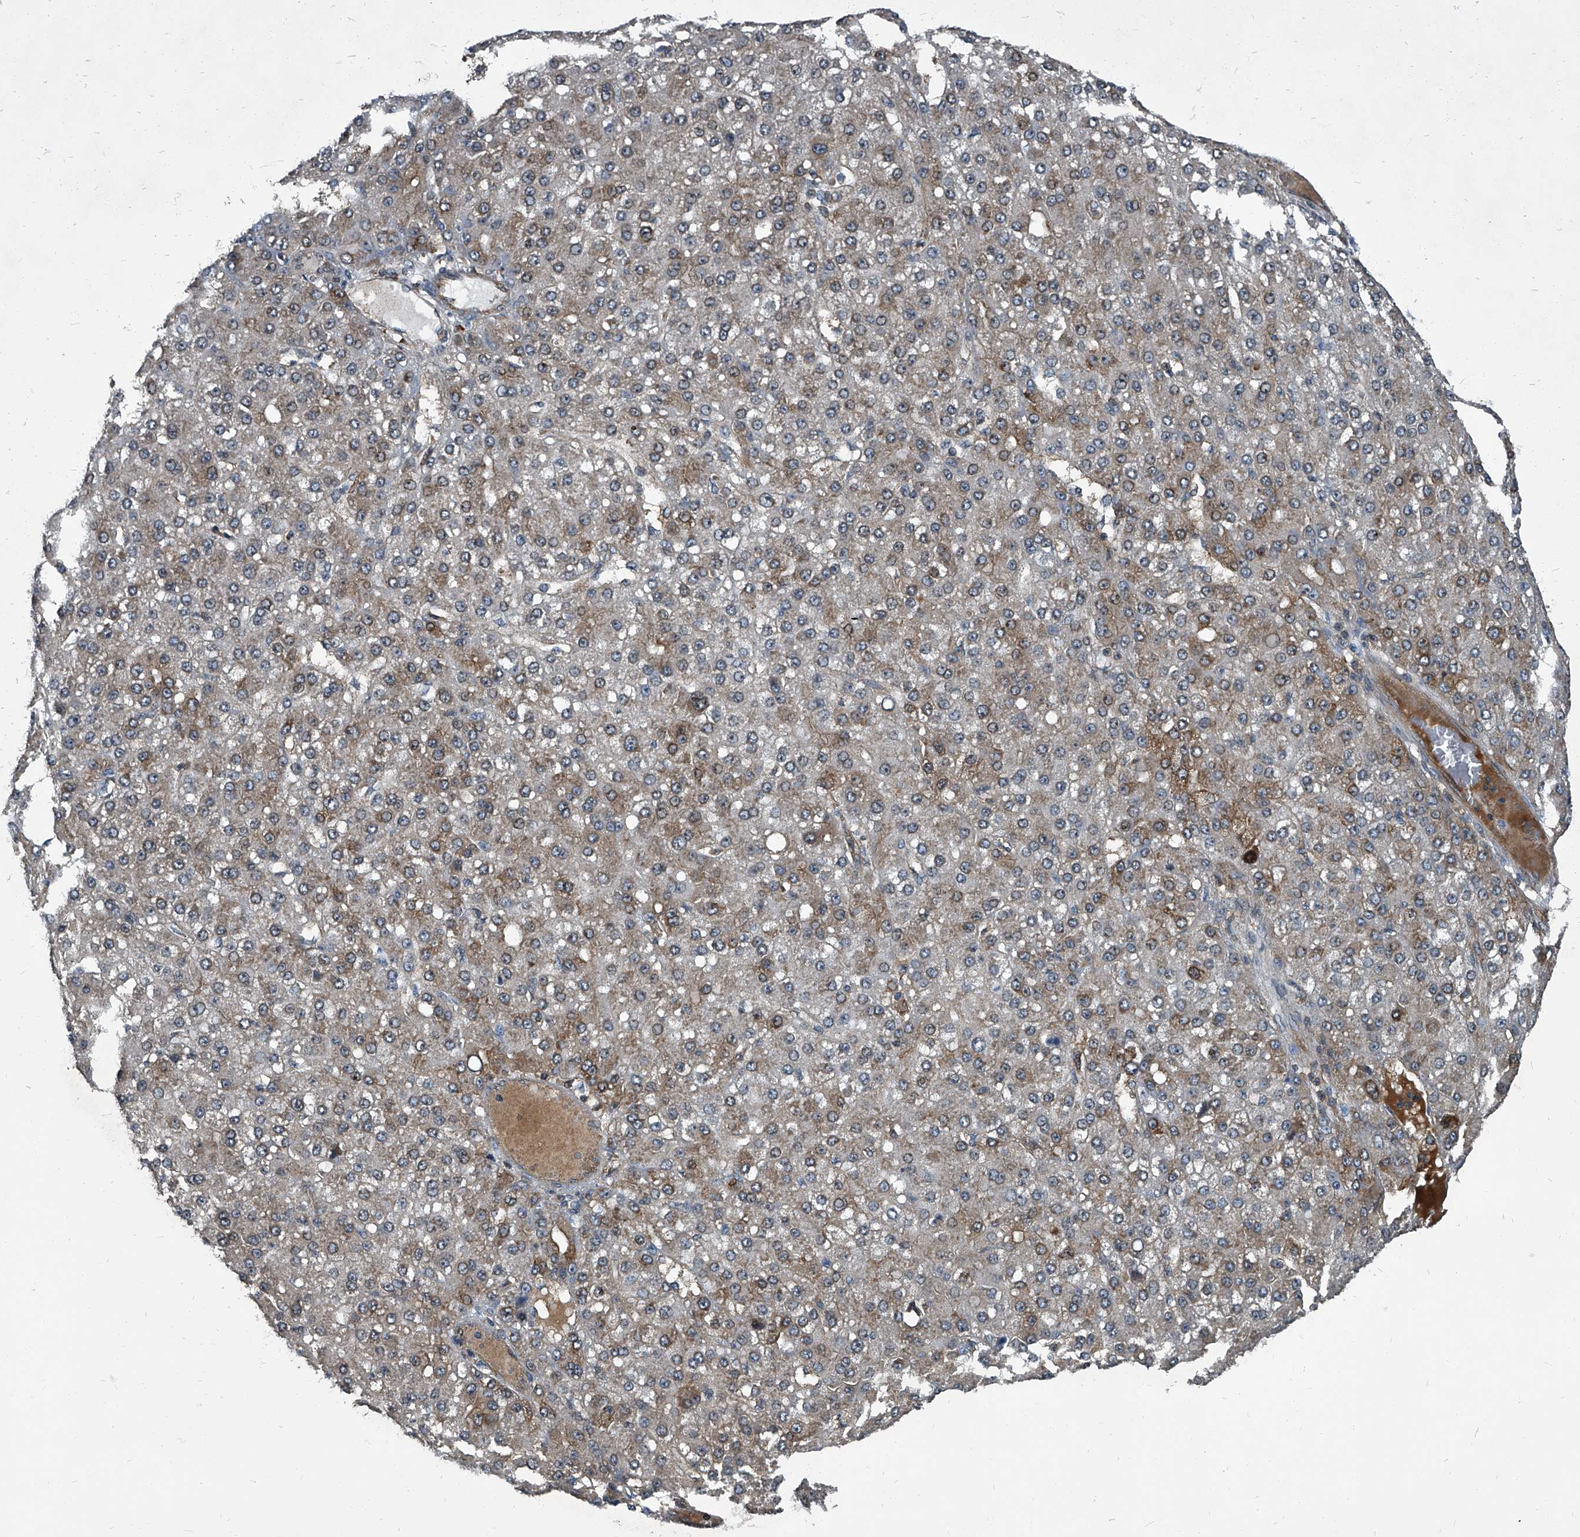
{"staining": {"intensity": "moderate", "quantity": "<25%", "location": "cytoplasmic/membranous"}, "tissue": "liver cancer", "cell_type": "Tumor cells", "image_type": "cancer", "snomed": [{"axis": "morphology", "description": "Carcinoma, Hepatocellular, NOS"}, {"axis": "topography", "description": "Liver"}], "caption": "Immunohistochemistry staining of liver cancer (hepatocellular carcinoma), which displays low levels of moderate cytoplasmic/membranous expression in about <25% of tumor cells indicating moderate cytoplasmic/membranous protein expression. The staining was performed using DAB (3,3'-diaminobenzidine) (brown) for protein detection and nuclei were counterstained in hematoxylin (blue).", "gene": "CDV3", "patient": {"sex": "male", "age": 67}}